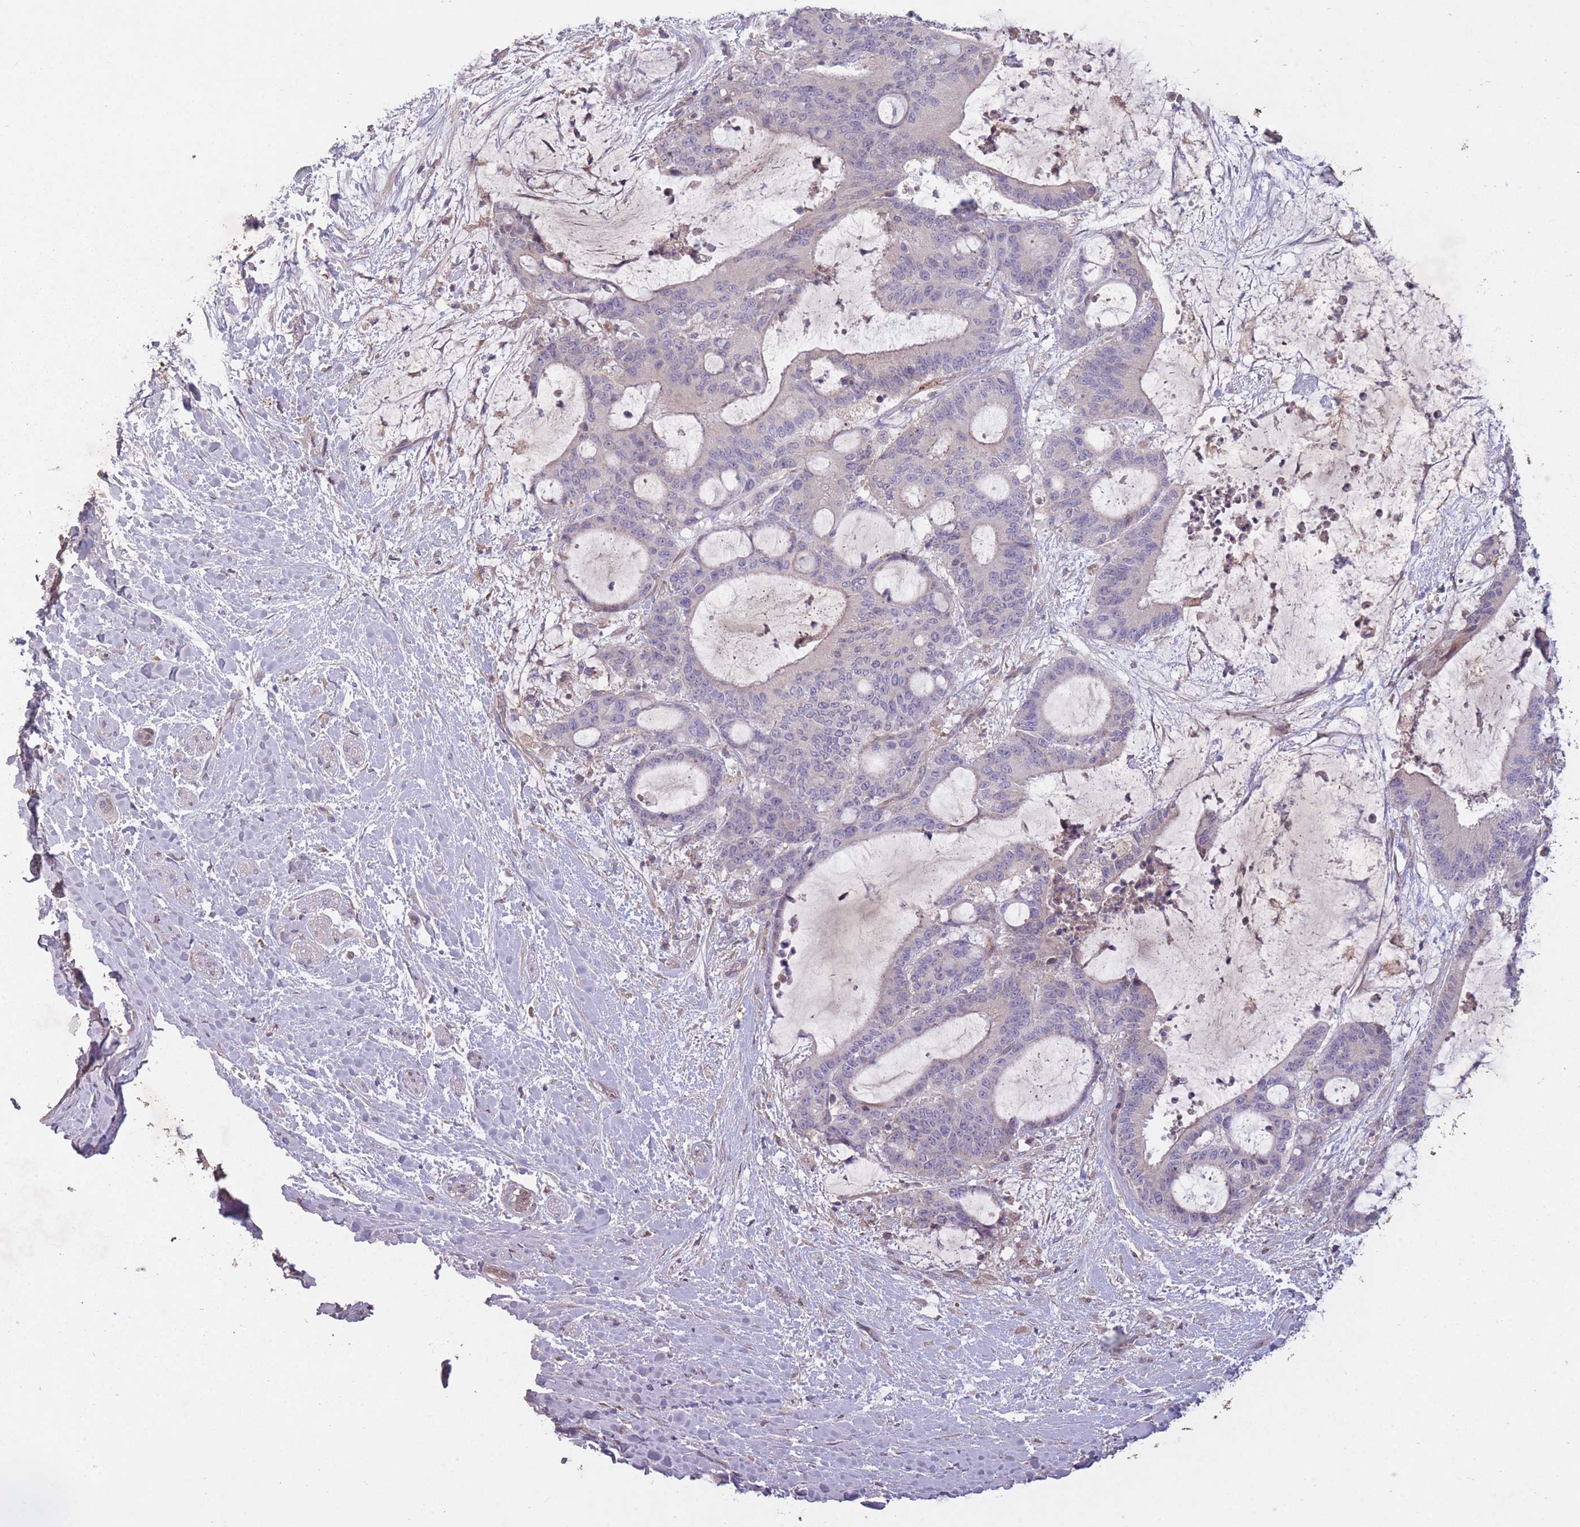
{"staining": {"intensity": "negative", "quantity": "none", "location": "none"}, "tissue": "liver cancer", "cell_type": "Tumor cells", "image_type": "cancer", "snomed": [{"axis": "morphology", "description": "Normal tissue, NOS"}, {"axis": "morphology", "description": "Cholangiocarcinoma"}, {"axis": "topography", "description": "Liver"}, {"axis": "topography", "description": "Peripheral nerve tissue"}], "caption": "Immunohistochemistry of liver cholangiocarcinoma exhibits no expression in tumor cells.", "gene": "OR2V2", "patient": {"sex": "female", "age": 73}}